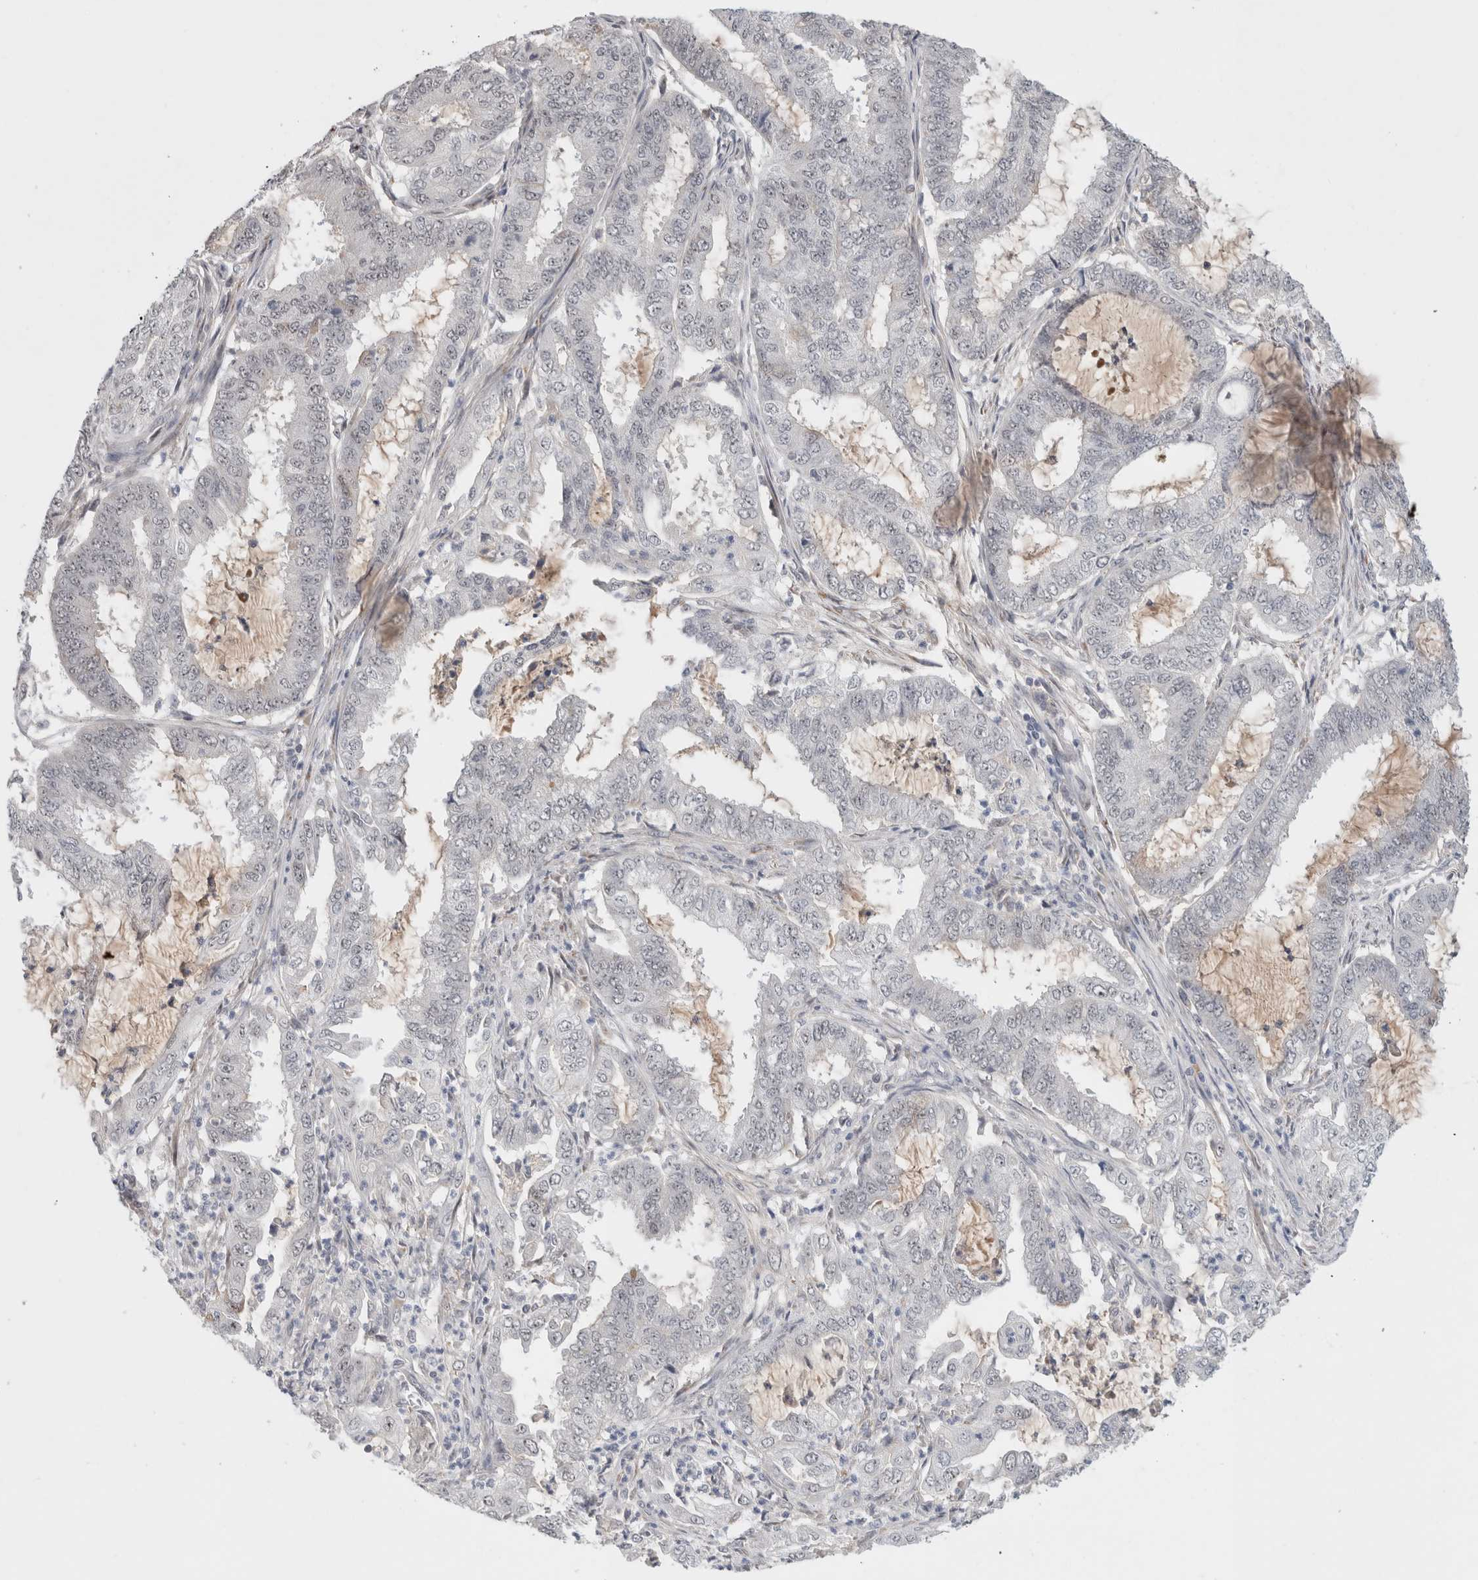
{"staining": {"intensity": "negative", "quantity": "none", "location": "none"}, "tissue": "endometrial cancer", "cell_type": "Tumor cells", "image_type": "cancer", "snomed": [{"axis": "morphology", "description": "Adenocarcinoma, NOS"}, {"axis": "topography", "description": "Endometrium"}], "caption": "Immunohistochemical staining of endometrial cancer (adenocarcinoma) exhibits no significant expression in tumor cells.", "gene": "HCN3", "patient": {"sex": "female", "age": 51}}